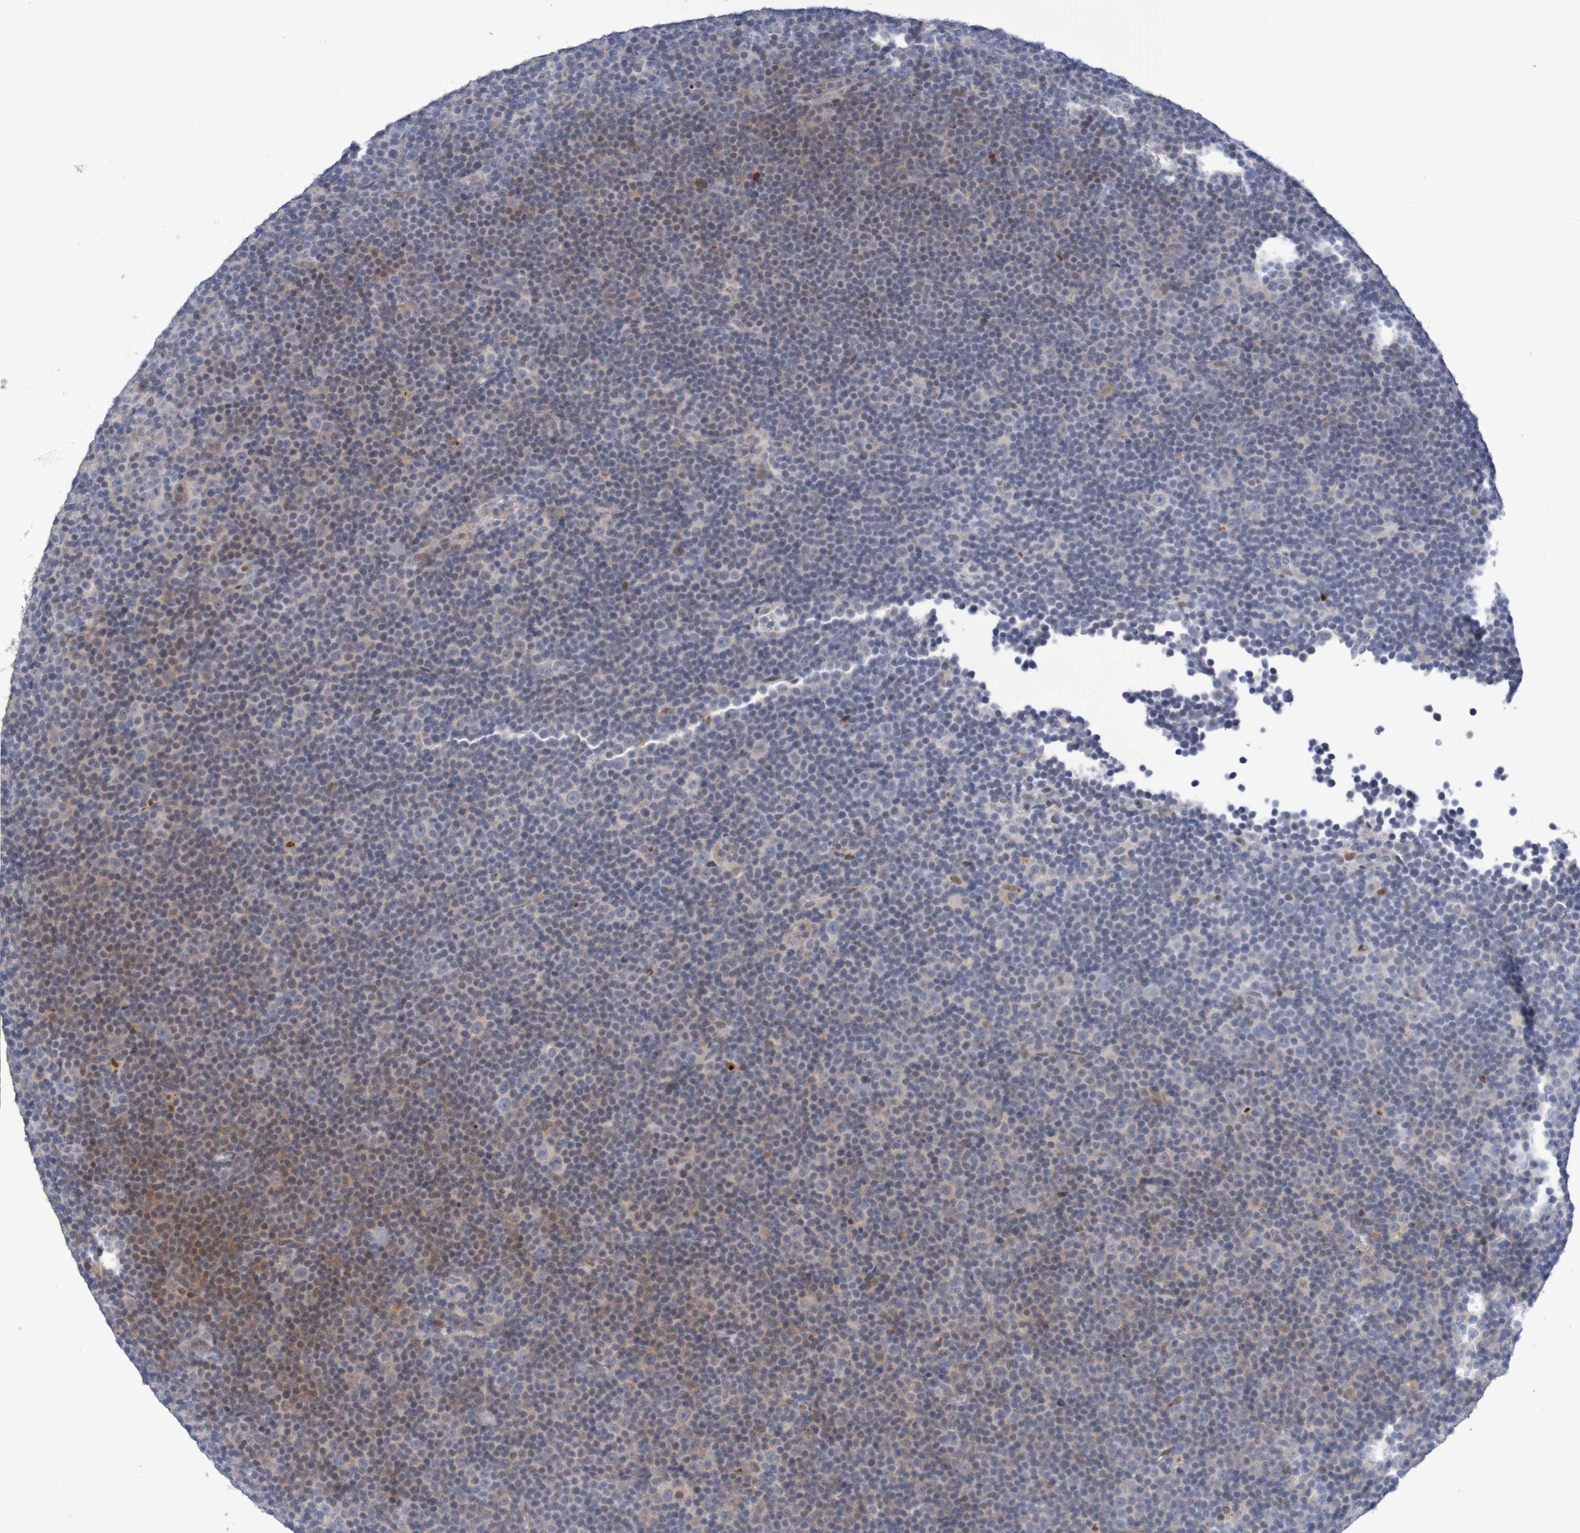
{"staining": {"intensity": "moderate", "quantity": "25%-75%", "location": "cytoplasmic/membranous,nuclear"}, "tissue": "lymphoma", "cell_type": "Tumor cells", "image_type": "cancer", "snomed": [{"axis": "morphology", "description": "Malignant lymphoma, non-Hodgkin's type, Low grade"}, {"axis": "topography", "description": "Lymph node"}], "caption": "Immunohistochemistry (DAB (3,3'-diaminobenzidine)) staining of human malignant lymphoma, non-Hodgkin's type (low-grade) displays moderate cytoplasmic/membranous and nuclear protein positivity in approximately 25%-75% of tumor cells.", "gene": "FBP2", "patient": {"sex": "female", "age": 67}}